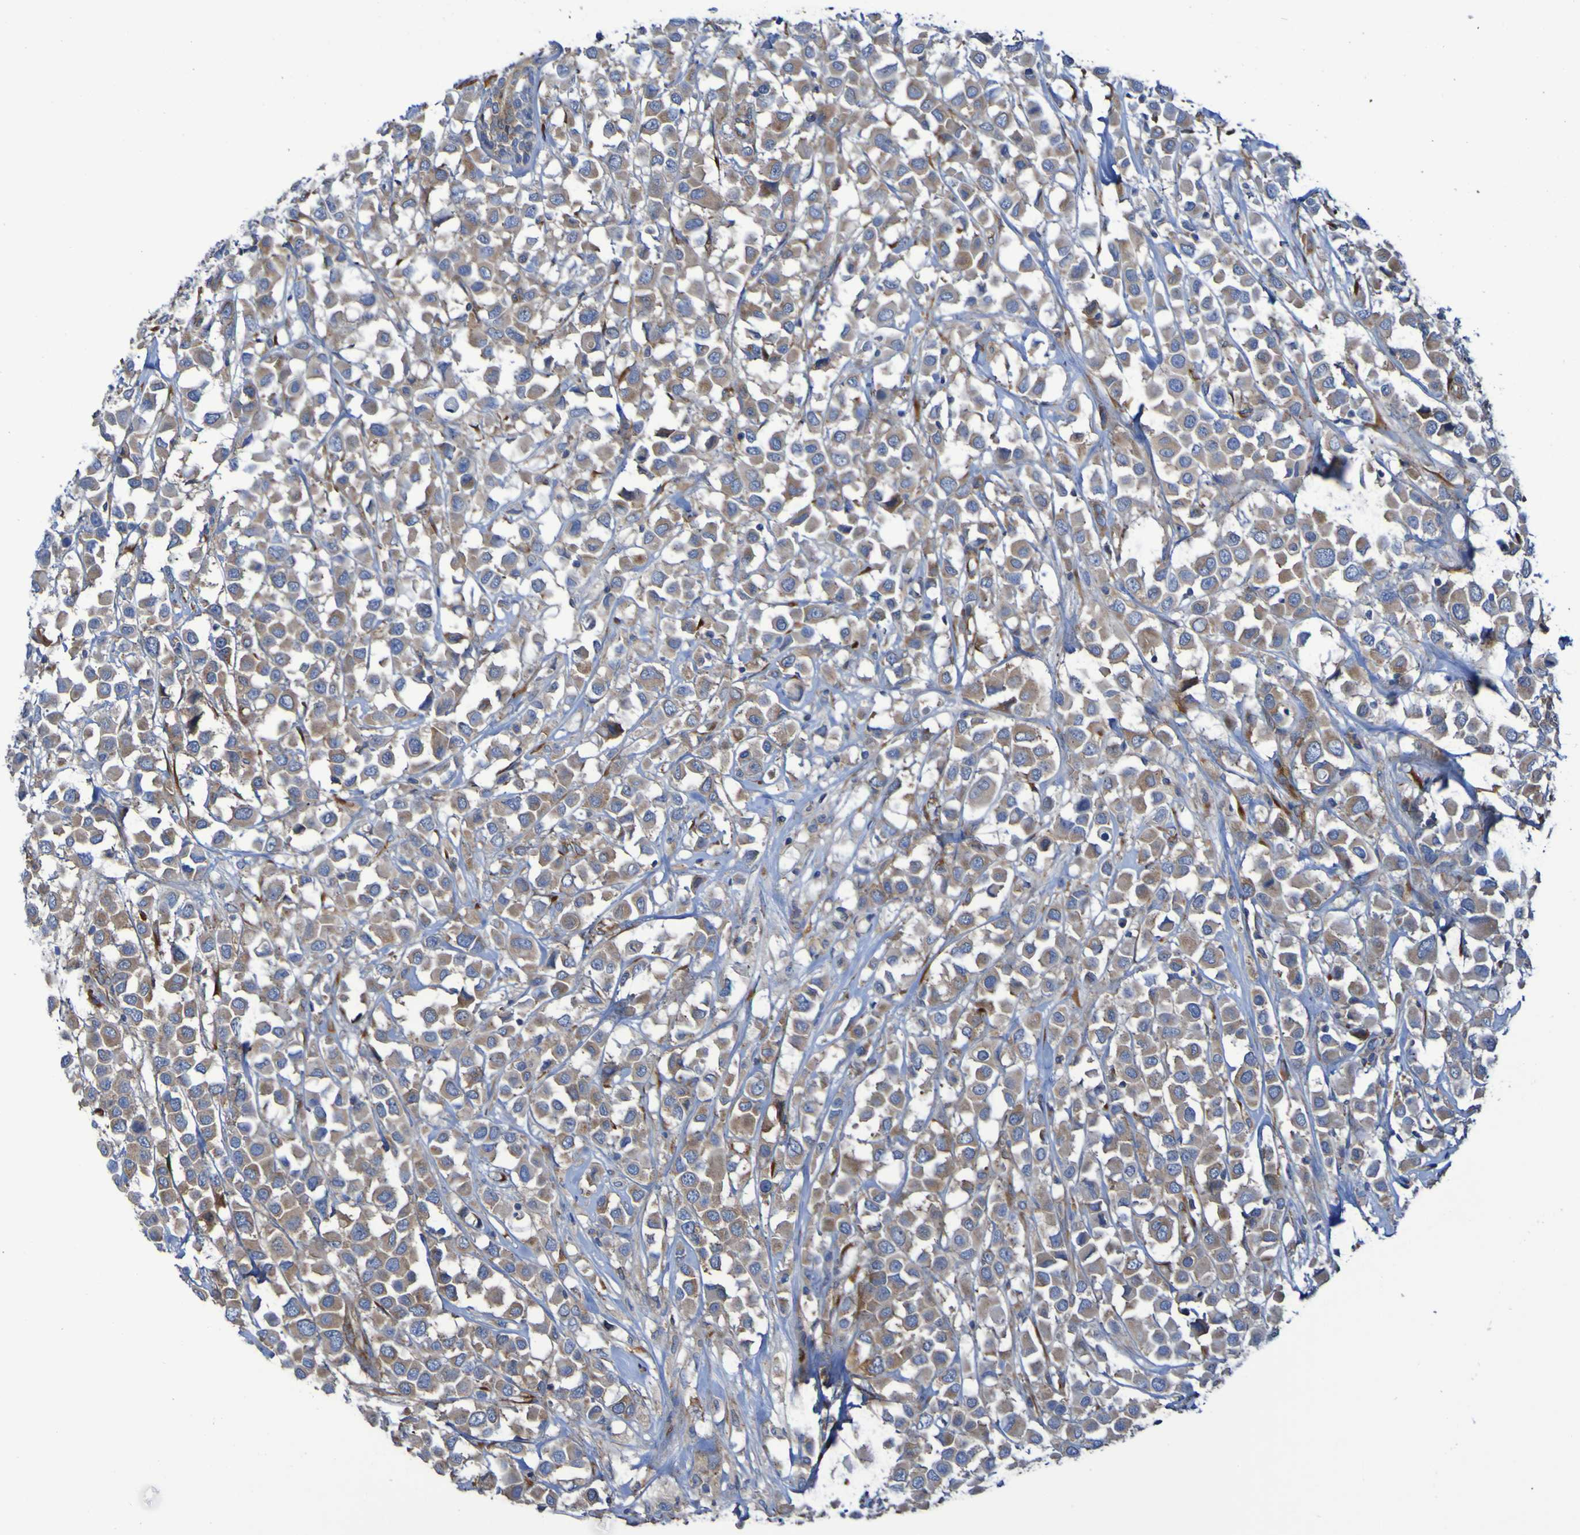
{"staining": {"intensity": "moderate", "quantity": ">75%", "location": "cytoplasmic/membranous"}, "tissue": "breast cancer", "cell_type": "Tumor cells", "image_type": "cancer", "snomed": [{"axis": "morphology", "description": "Duct carcinoma"}, {"axis": "topography", "description": "Breast"}], "caption": "IHC (DAB (3,3'-diaminobenzidine)) staining of breast cancer (invasive ductal carcinoma) displays moderate cytoplasmic/membranous protein positivity in about >75% of tumor cells. The staining was performed using DAB to visualize the protein expression in brown, while the nuclei were stained in blue with hematoxylin (Magnification: 20x).", "gene": "FKBP3", "patient": {"sex": "female", "age": 61}}